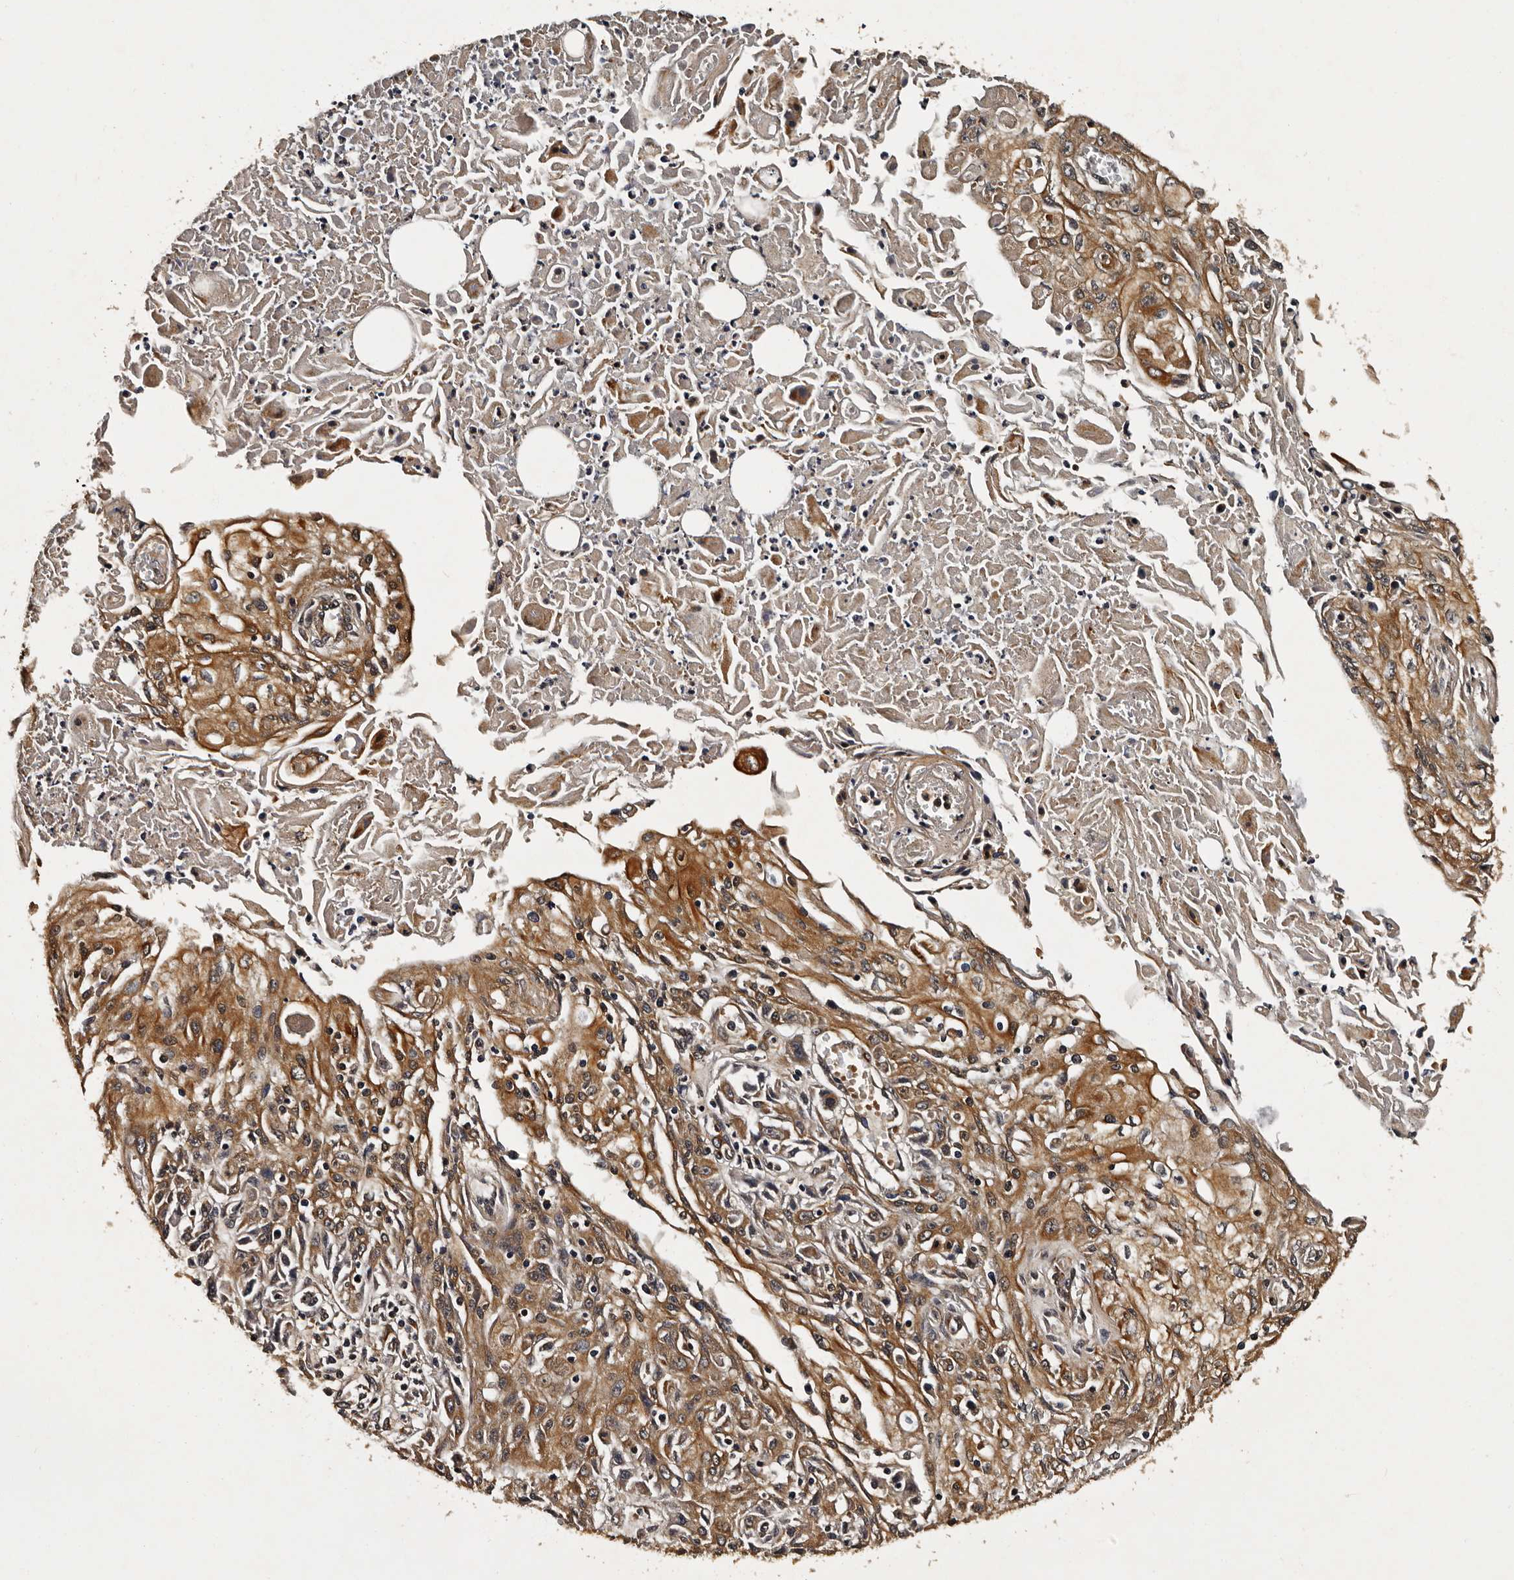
{"staining": {"intensity": "moderate", "quantity": ">75%", "location": "cytoplasmic/membranous"}, "tissue": "skin cancer", "cell_type": "Tumor cells", "image_type": "cancer", "snomed": [{"axis": "morphology", "description": "Squamous cell carcinoma, NOS"}, {"axis": "morphology", "description": "Squamous cell carcinoma, metastatic, NOS"}, {"axis": "topography", "description": "Skin"}, {"axis": "topography", "description": "Lymph node"}], "caption": "Moderate cytoplasmic/membranous protein staining is appreciated in about >75% of tumor cells in skin metastatic squamous cell carcinoma. Using DAB (3,3'-diaminobenzidine) (brown) and hematoxylin (blue) stains, captured at high magnification using brightfield microscopy.", "gene": "CPNE3", "patient": {"sex": "male", "age": 75}}